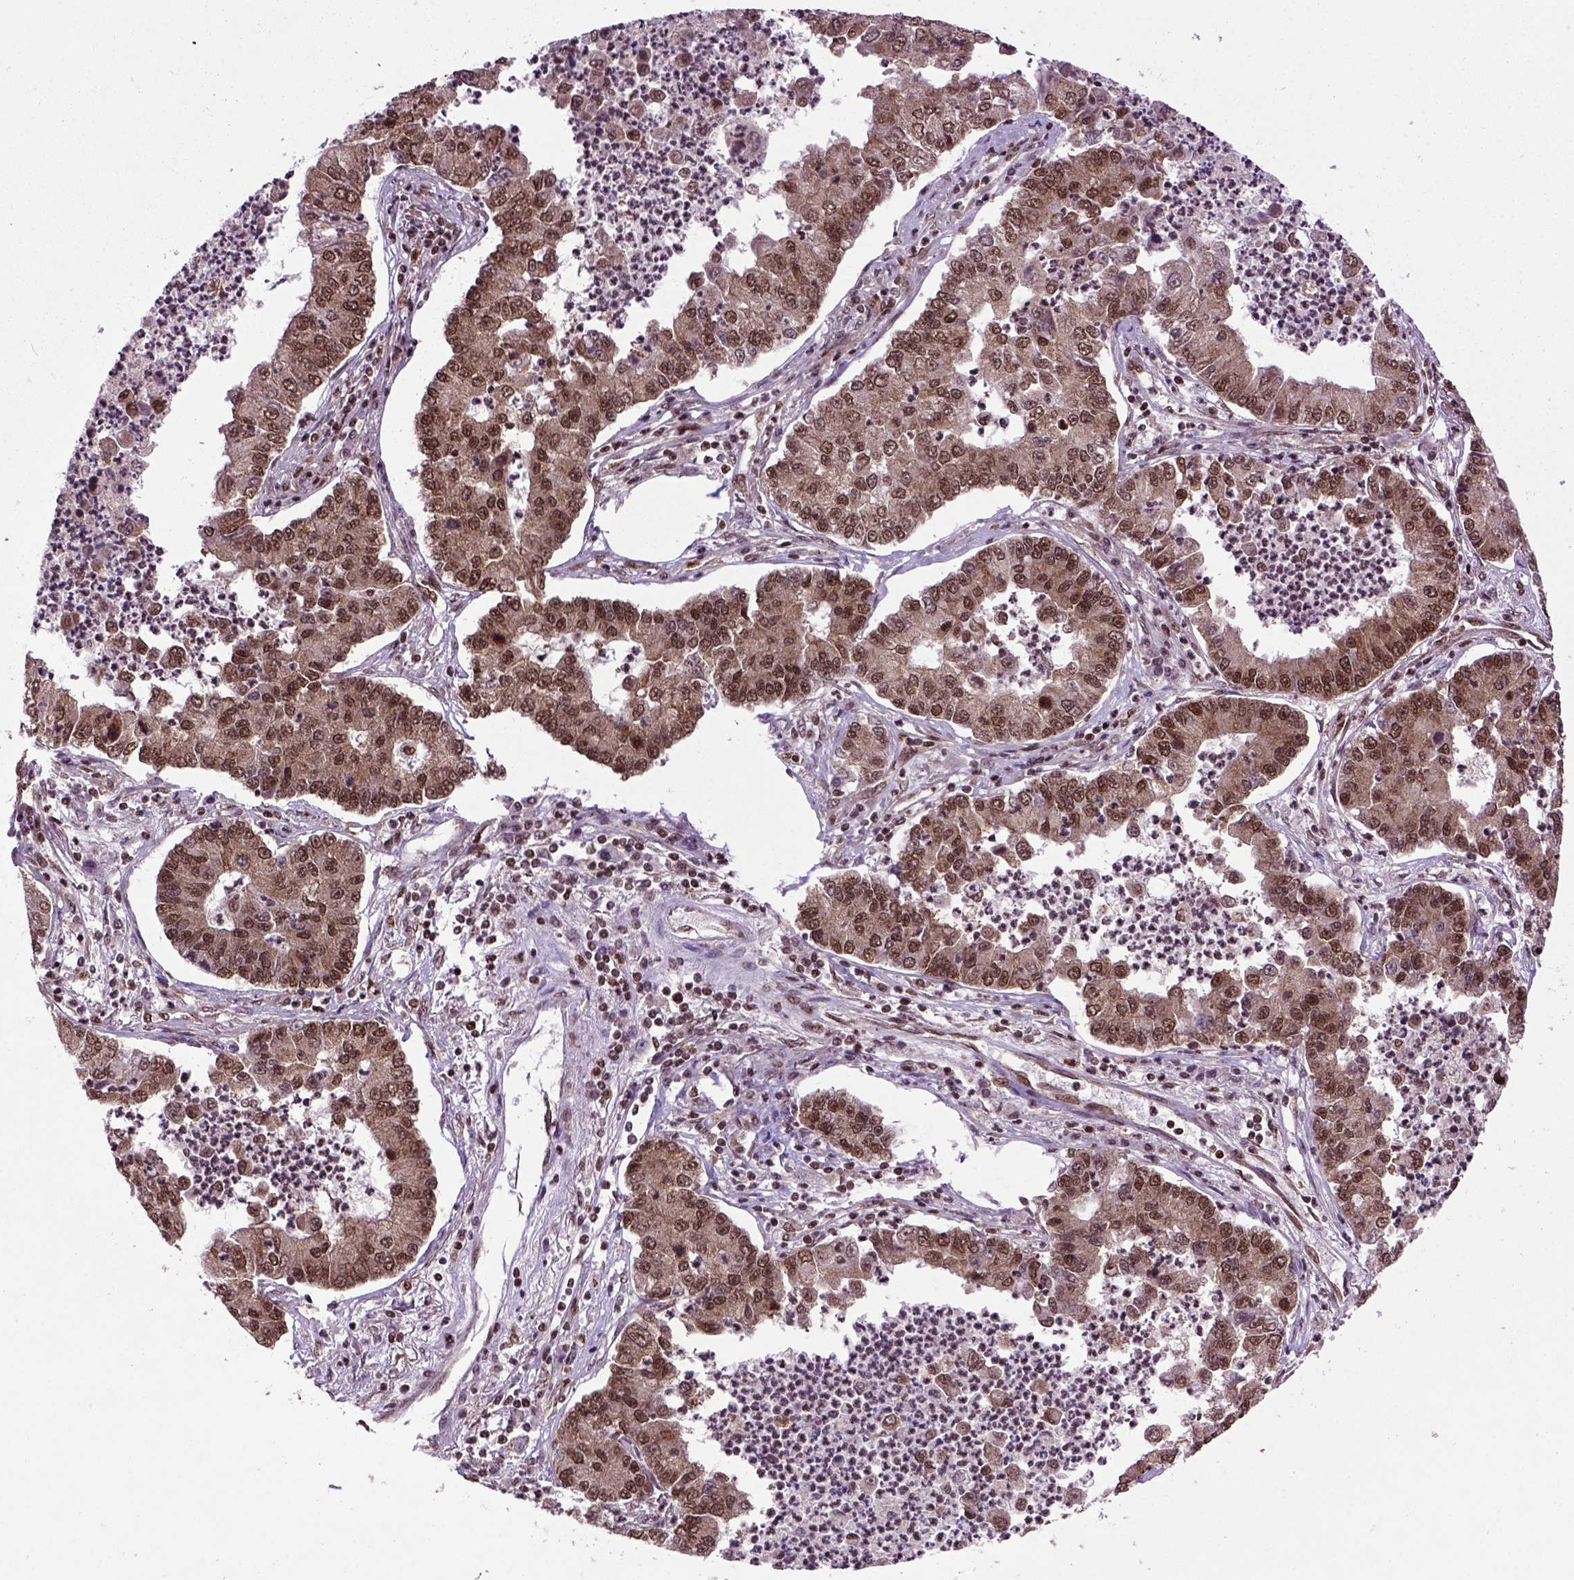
{"staining": {"intensity": "moderate", "quantity": ">75%", "location": "cytoplasmic/membranous,nuclear"}, "tissue": "lung cancer", "cell_type": "Tumor cells", "image_type": "cancer", "snomed": [{"axis": "morphology", "description": "Adenocarcinoma, NOS"}, {"axis": "topography", "description": "Lung"}], "caption": "Protein expression analysis of lung cancer demonstrates moderate cytoplasmic/membranous and nuclear staining in approximately >75% of tumor cells.", "gene": "CELF1", "patient": {"sex": "female", "age": 57}}